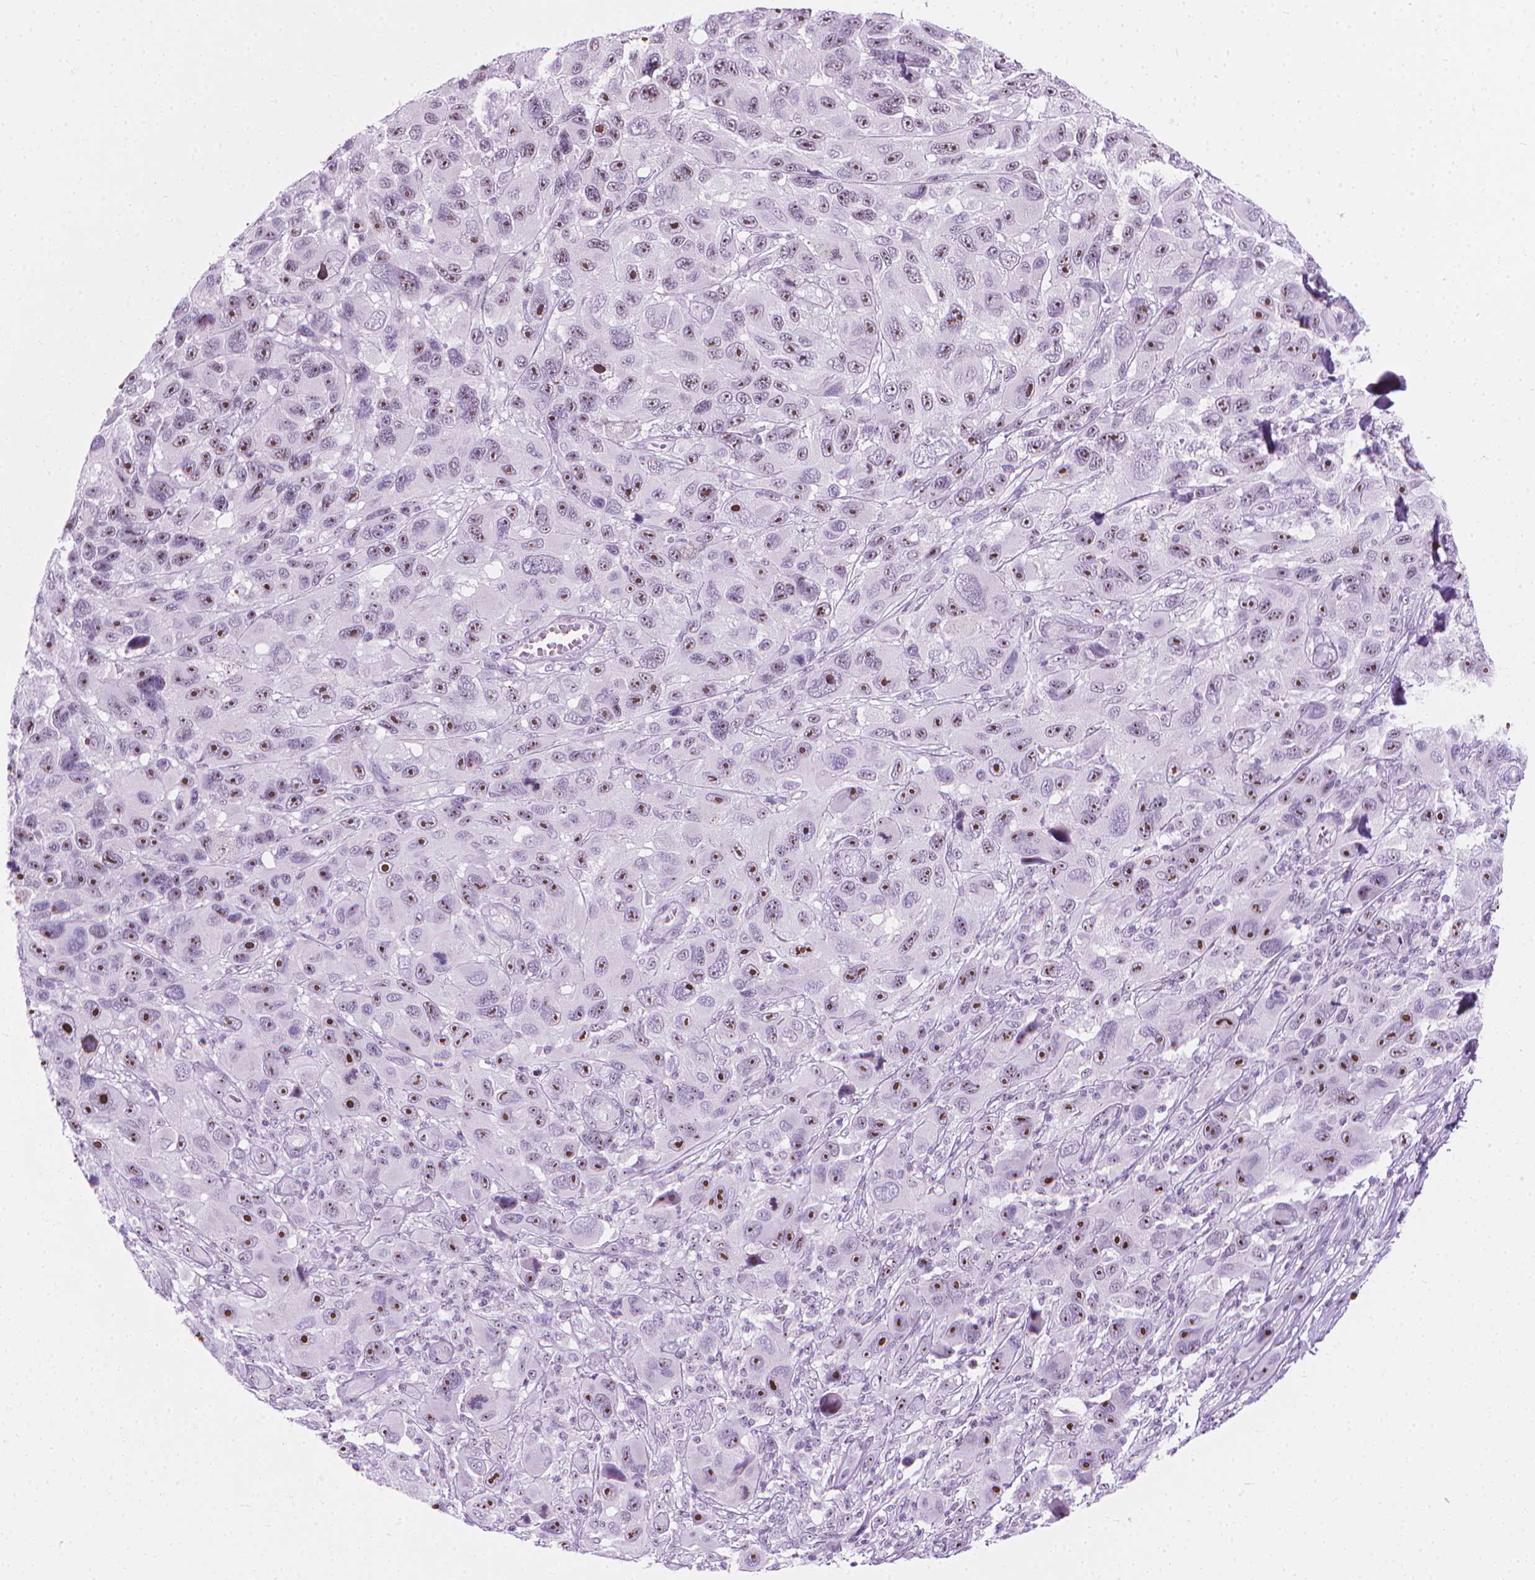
{"staining": {"intensity": "strong", "quantity": "25%-75%", "location": "nuclear"}, "tissue": "melanoma", "cell_type": "Tumor cells", "image_type": "cancer", "snomed": [{"axis": "morphology", "description": "Malignant melanoma, NOS"}, {"axis": "topography", "description": "Skin"}], "caption": "The histopathology image exhibits a brown stain indicating the presence of a protein in the nuclear of tumor cells in melanoma.", "gene": "NOL7", "patient": {"sex": "male", "age": 53}}